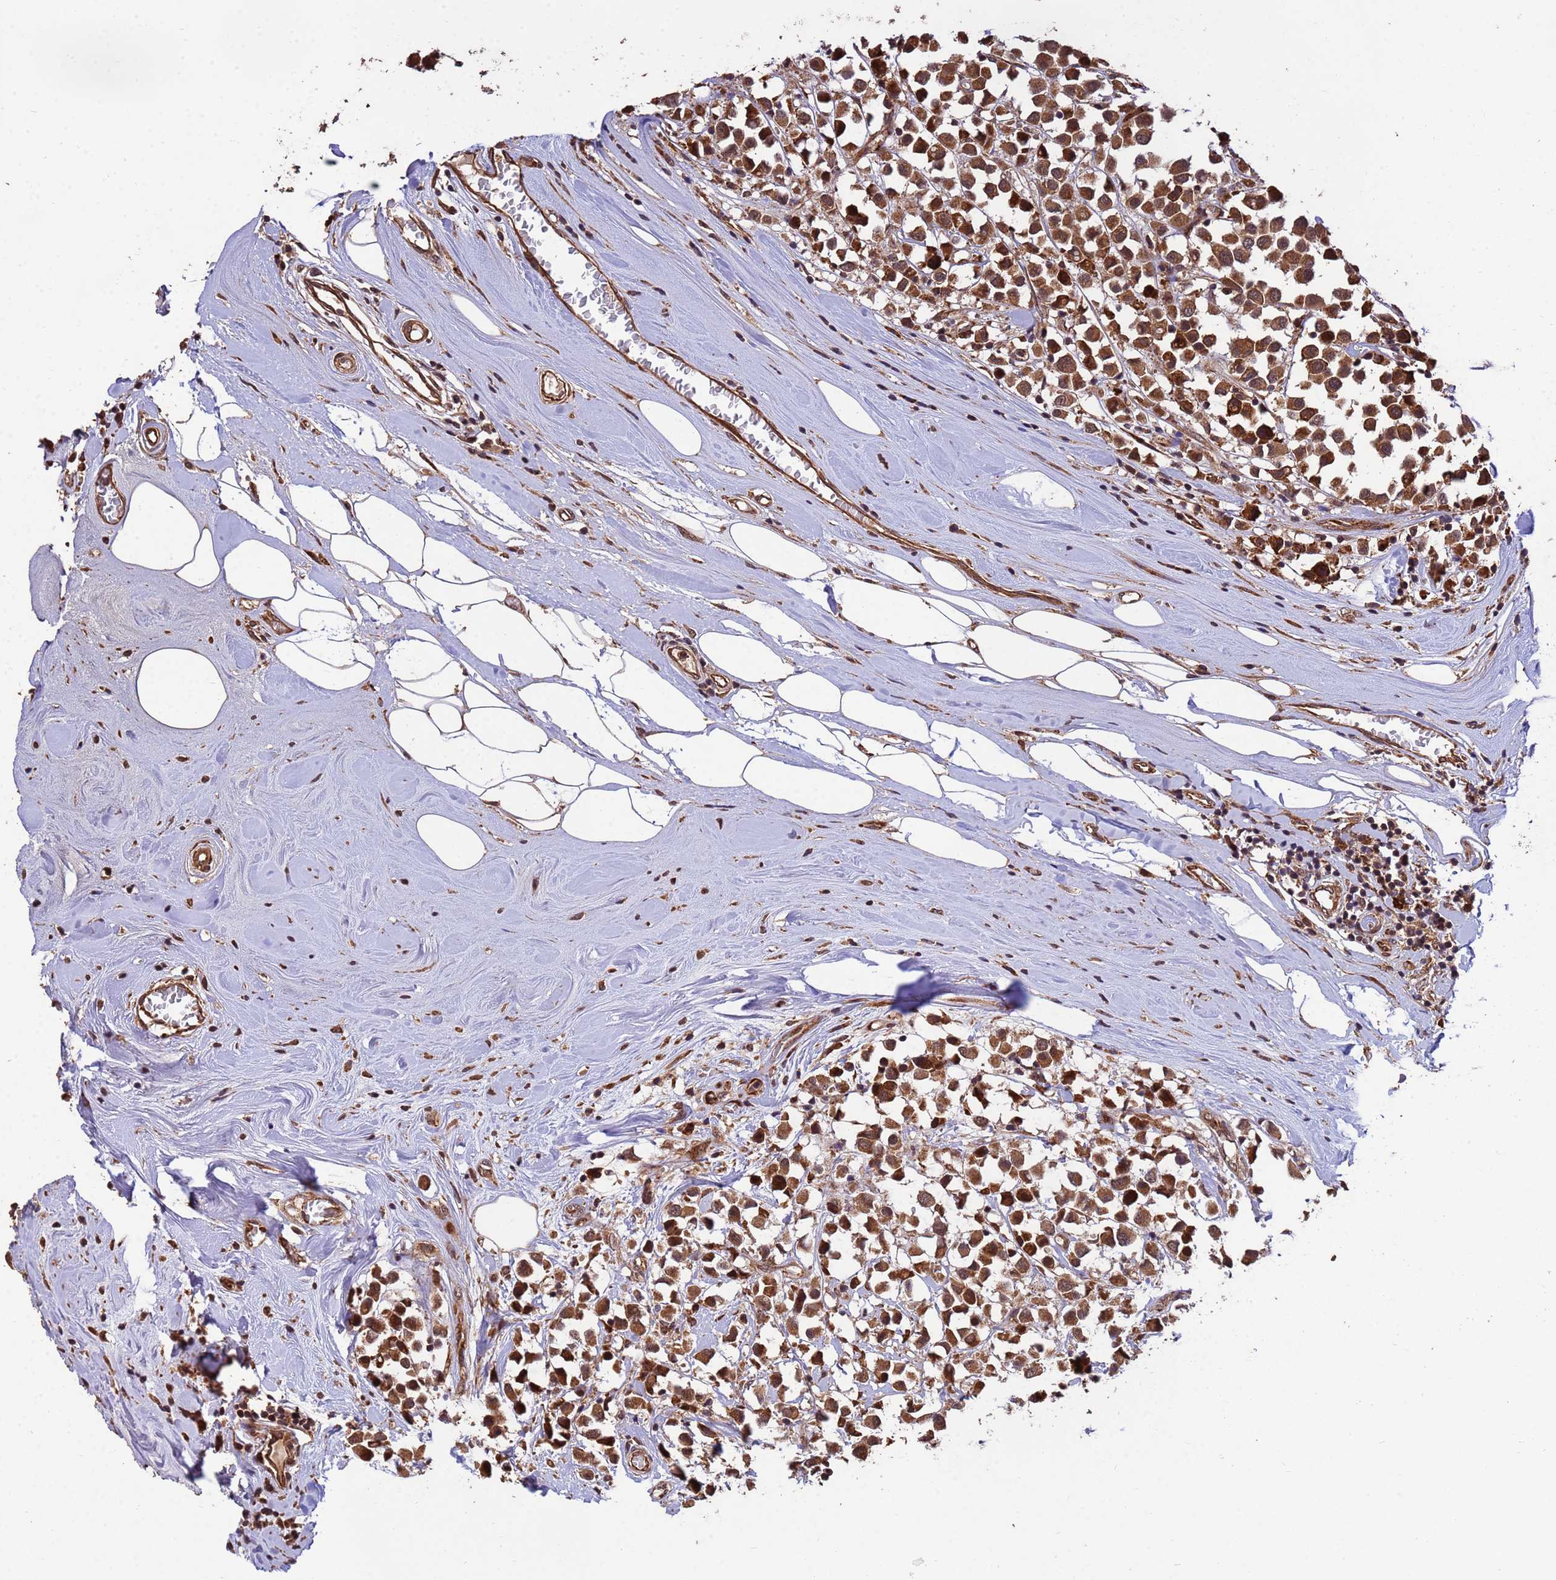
{"staining": {"intensity": "moderate", "quantity": ">75%", "location": "cytoplasmic/membranous,nuclear"}, "tissue": "breast cancer", "cell_type": "Tumor cells", "image_type": "cancer", "snomed": [{"axis": "morphology", "description": "Duct carcinoma"}, {"axis": "topography", "description": "Breast"}], "caption": "Intraductal carcinoma (breast) stained for a protein (brown) demonstrates moderate cytoplasmic/membranous and nuclear positive staining in about >75% of tumor cells.", "gene": "ZNF619", "patient": {"sex": "female", "age": 61}}